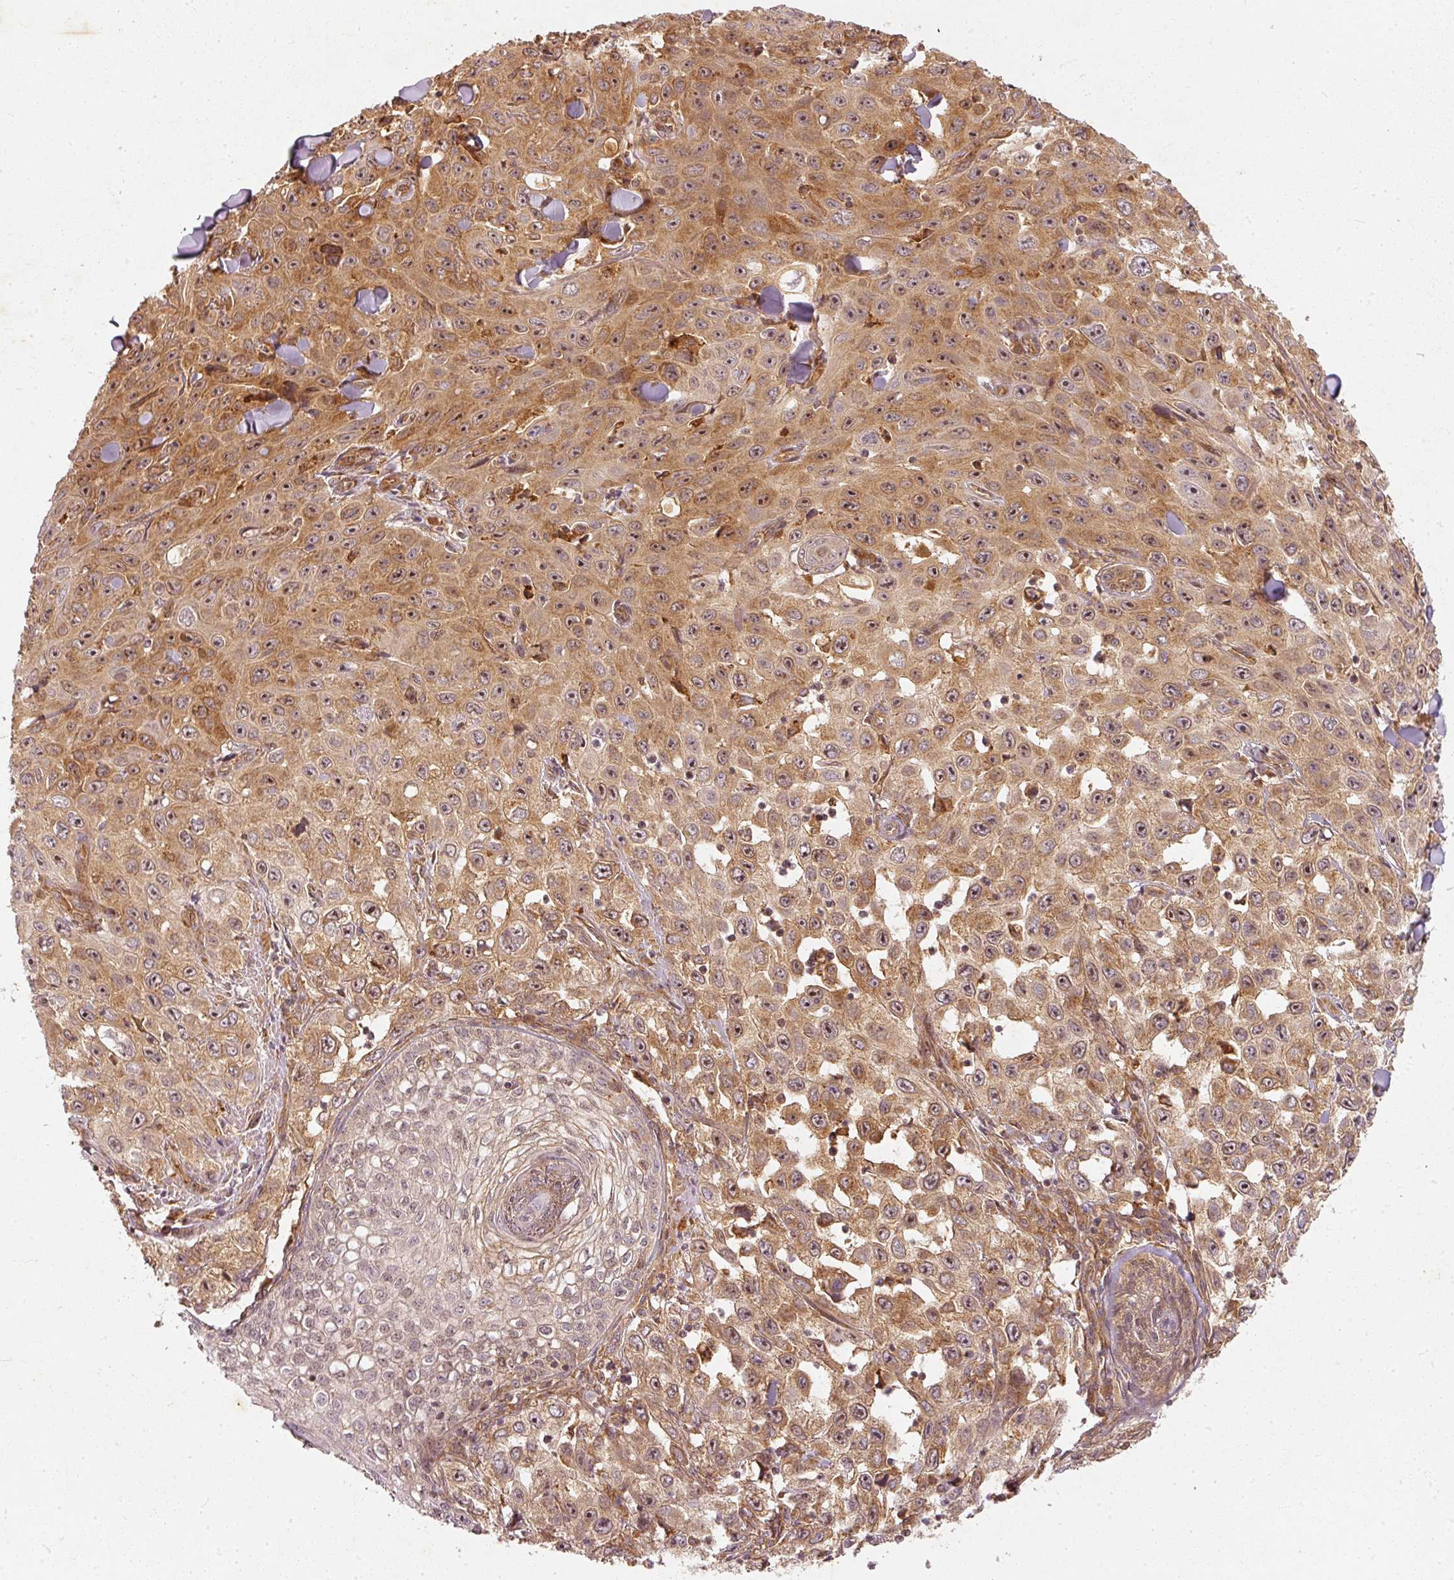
{"staining": {"intensity": "moderate", "quantity": ">75%", "location": "cytoplasmic/membranous,nuclear"}, "tissue": "skin cancer", "cell_type": "Tumor cells", "image_type": "cancer", "snomed": [{"axis": "morphology", "description": "Squamous cell carcinoma, NOS"}, {"axis": "topography", "description": "Skin"}], "caption": "Protein analysis of skin cancer tissue shows moderate cytoplasmic/membranous and nuclear positivity in about >75% of tumor cells.", "gene": "ZNF580", "patient": {"sex": "male", "age": 82}}